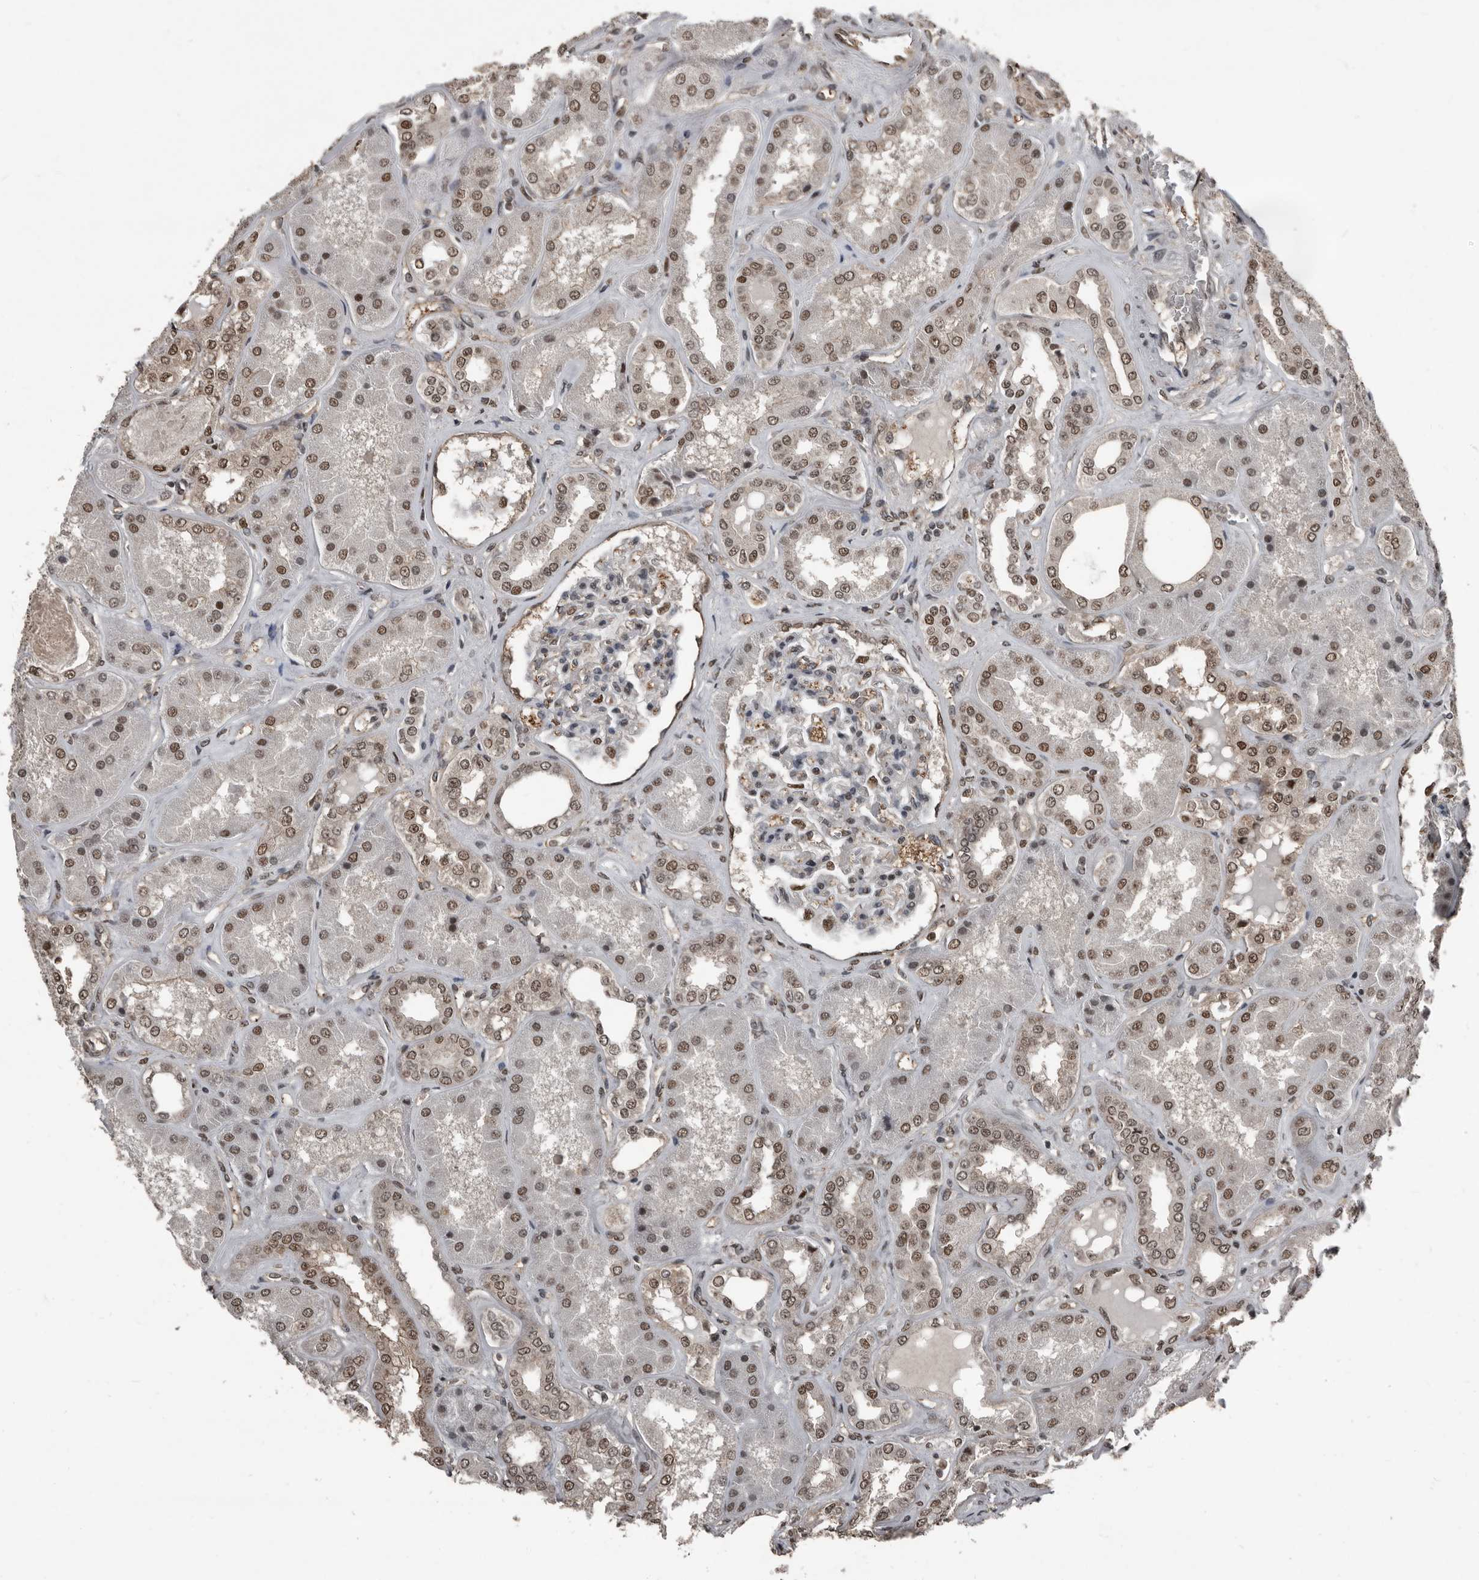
{"staining": {"intensity": "strong", "quantity": "25%-75%", "location": "nuclear"}, "tissue": "kidney", "cell_type": "Cells in glomeruli", "image_type": "normal", "snomed": [{"axis": "morphology", "description": "Normal tissue, NOS"}, {"axis": "topography", "description": "Kidney"}], "caption": "Immunohistochemistry (IHC) staining of normal kidney, which reveals high levels of strong nuclear positivity in about 25%-75% of cells in glomeruli indicating strong nuclear protein expression. The staining was performed using DAB (3,3'-diaminobenzidine) (brown) for protein detection and nuclei were counterstained in hematoxylin (blue).", "gene": "CHD1L", "patient": {"sex": "female", "age": 56}}